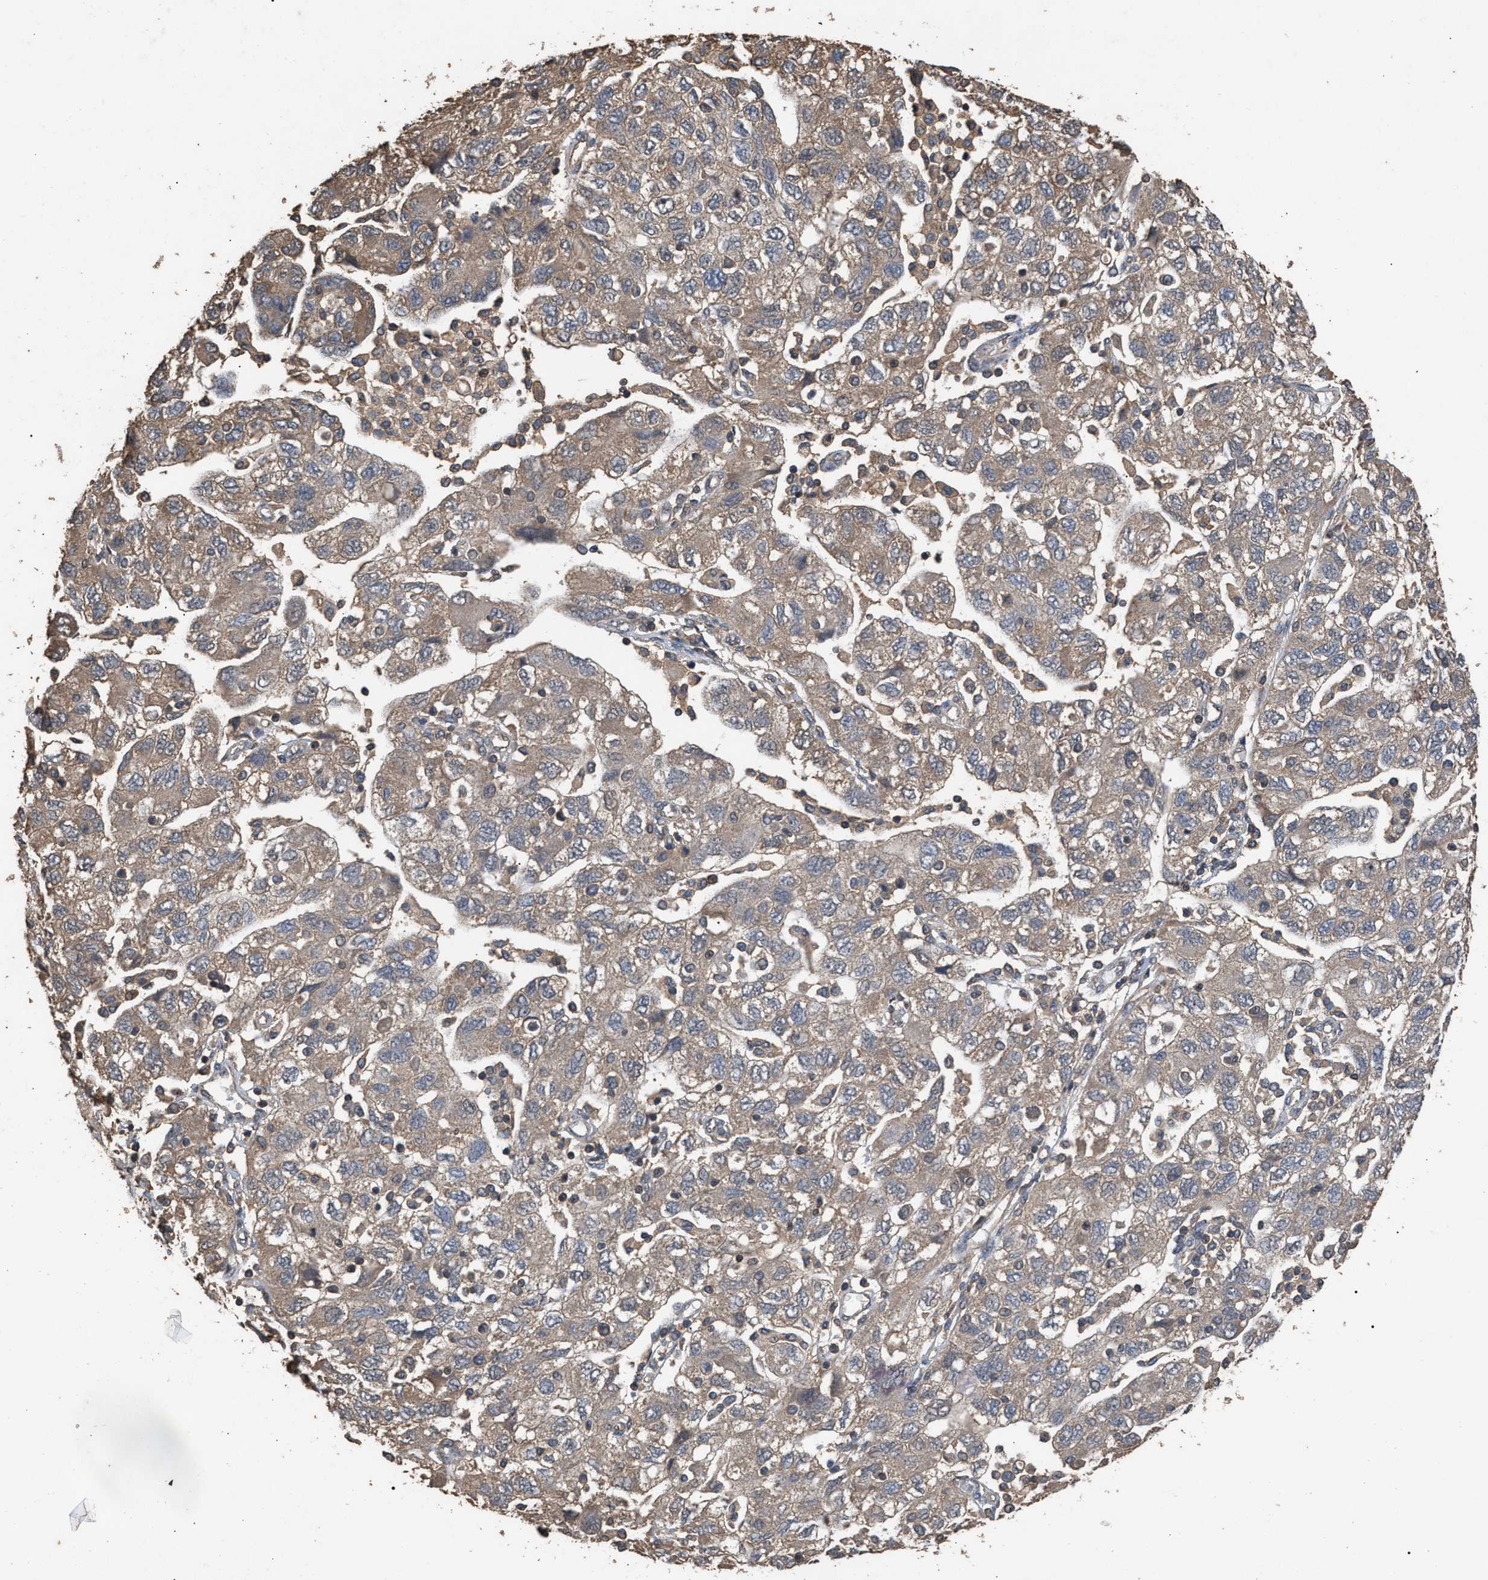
{"staining": {"intensity": "moderate", "quantity": ">75%", "location": "cytoplasmic/membranous"}, "tissue": "ovarian cancer", "cell_type": "Tumor cells", "image_type": "cancer", "snomed": [{"axis": "morphology", "description": "Carcinoma, NOS"}, {"axis": "morphology", "description": "Cystadenocarcinoma, serous, NOS"}, {"axis": "topography", "description": "Ovary"}], "caption": "Immunohistochemical staining of ovarian cancer reveals medium levels of moderate cytoplasmic/membranous staining in approximately >75% of tumor cells.", "gene": "HTRA3", "patient": {"sex": "female", "age": 69}}